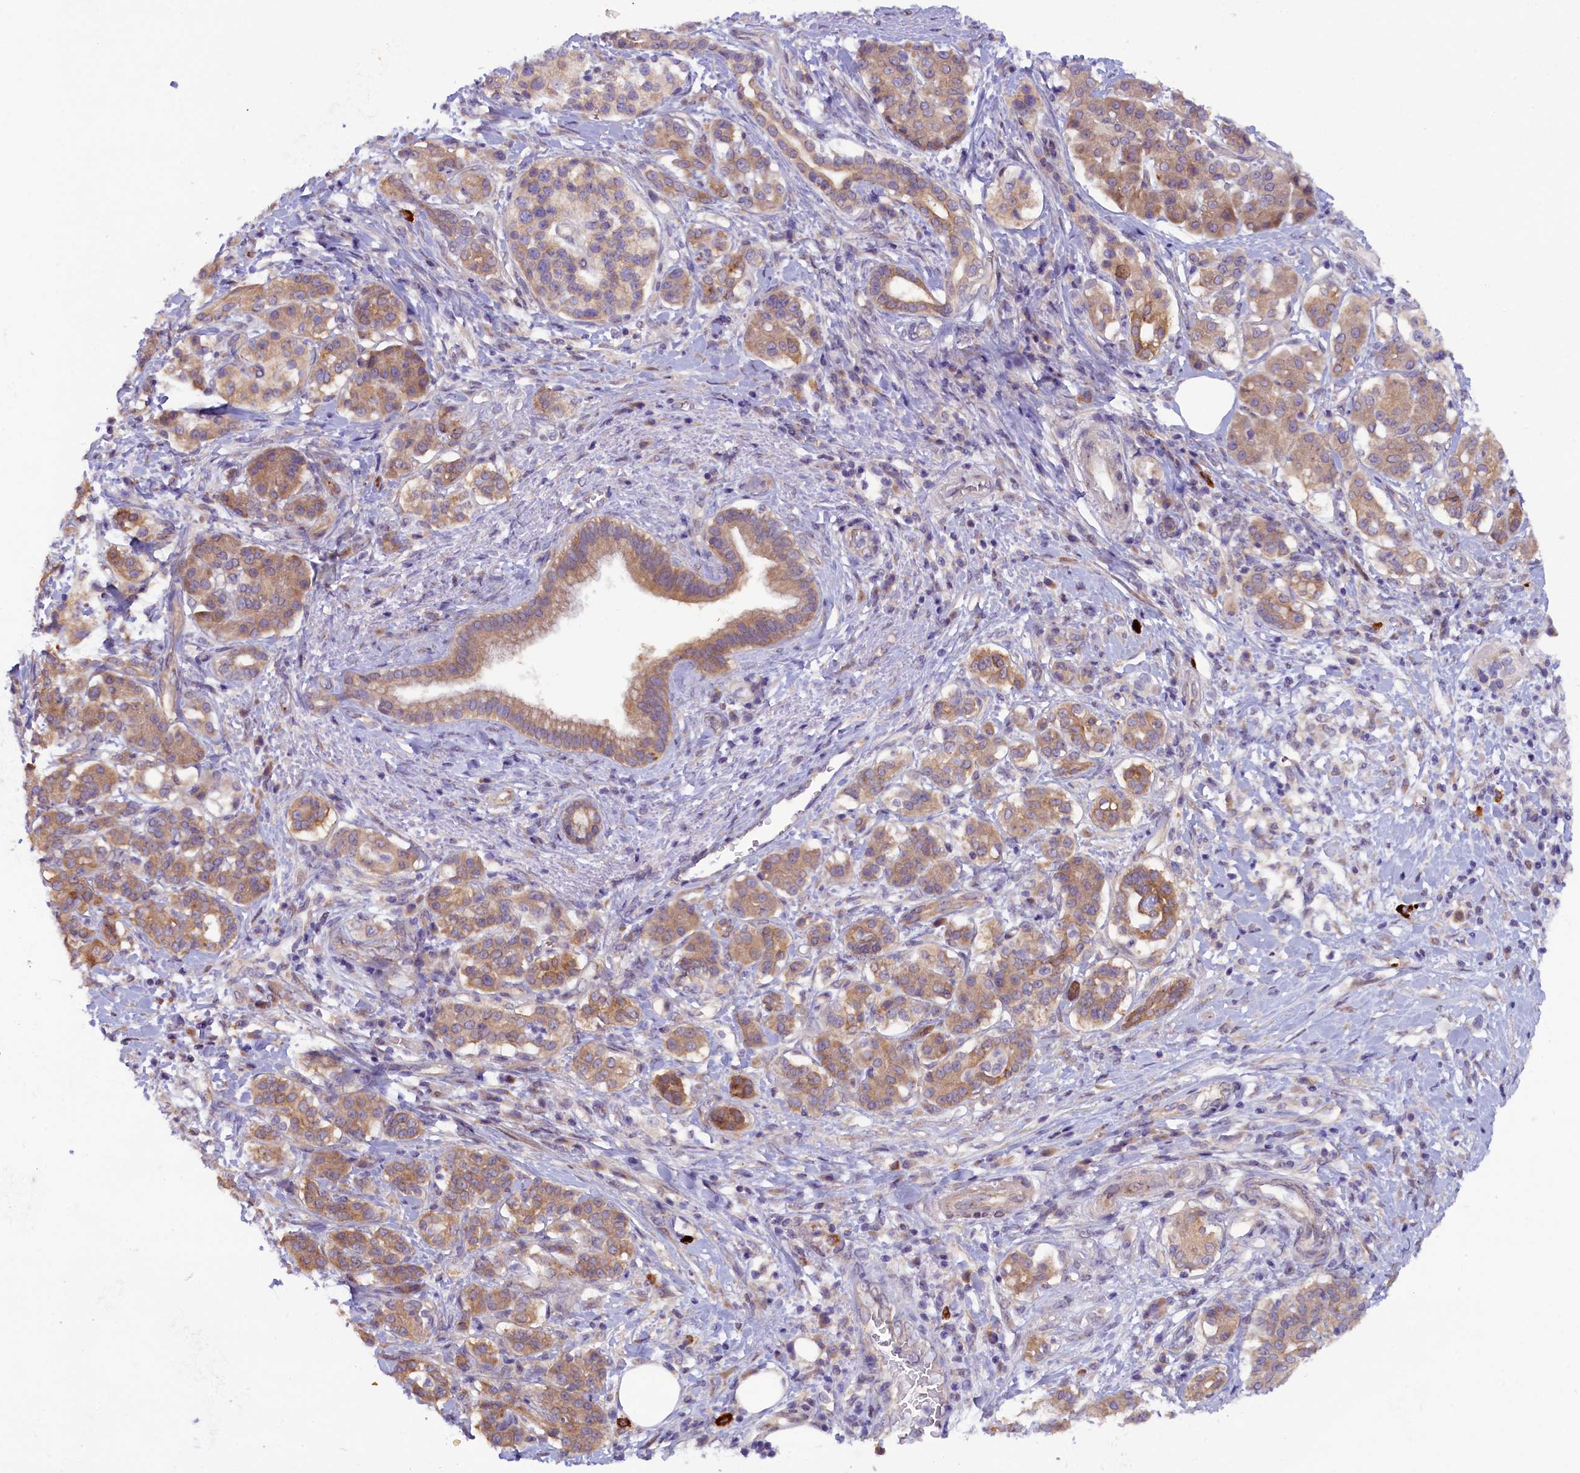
{"staining": {"intensity": "moderate", "quantity": ">75%", "location": "cytoplasmic/membranous"}, "tissue": "pancreatic cancer", "cell_type": "Tumor cells", "image_type": "cancer", "snomed": [{"axis": "morphology", "description": "Adenocarcinoma, NOS"}, {"axis": "topography", "description": "Pancreas"}], "caption": "An image of pancreatic adenocarcinoma stained for a protein reveals moderate cytoplasmic/membranous brown staining in tumor cells.", "gene": "CCDC9B", "patient": {"sex": "female", "age": 73}}